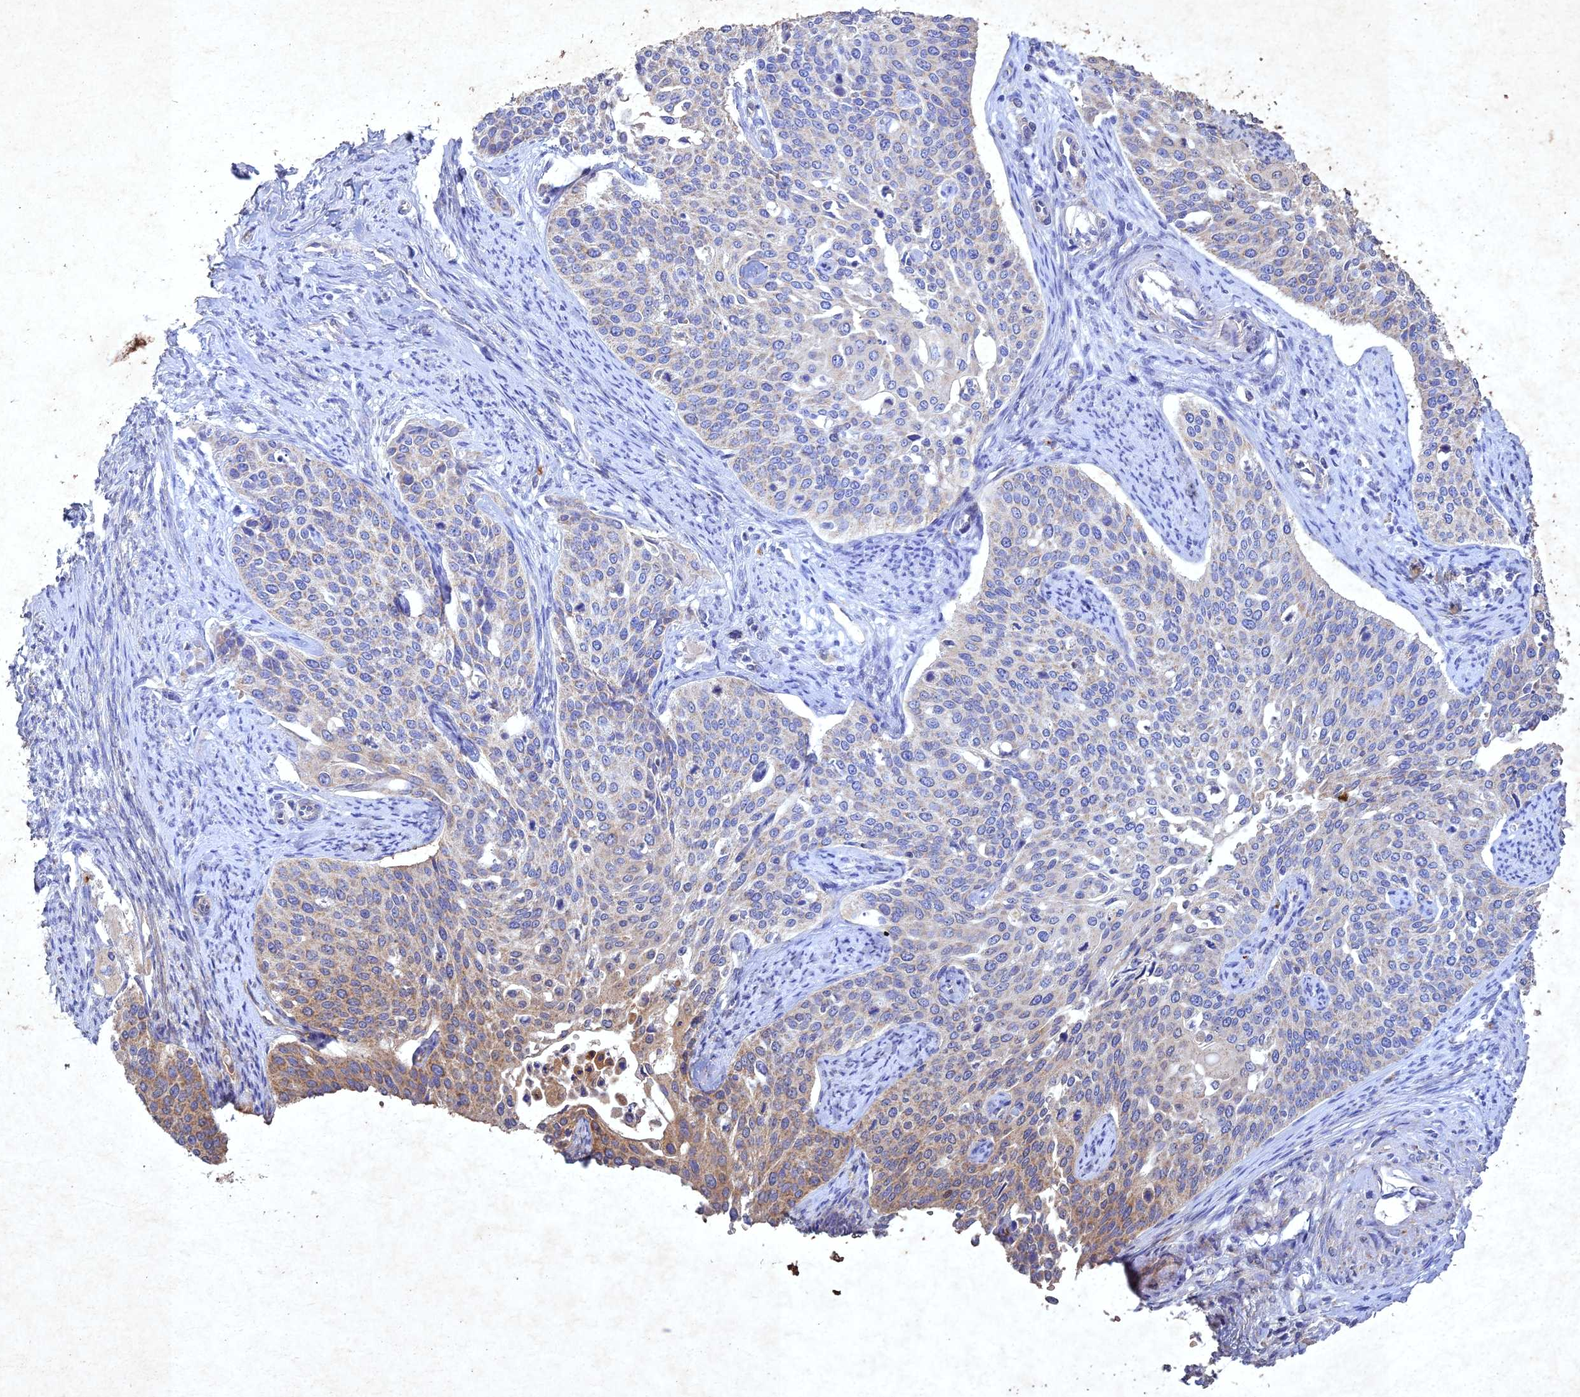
{"staining": {"intensity": "weak", "quantity": "<25%", "location": "cytoplasmic/membranous"}, "tissue": "cervical cancer", "cell_type": "Tumor cells", "image_type": "cancer", "snomed": [{"axis": "morphology", "description": "Squamous cell carcinoma, NOS"}, {"axis": "topography", "description": "Cervix"}], "caption": "A high-resolution histopathology image shows IHC staining of cervical cancer, which demonstrates no significant staining in tumor cells.", "gene": "NDUFV1", "patient": {"sex": "female", "age": 44}}